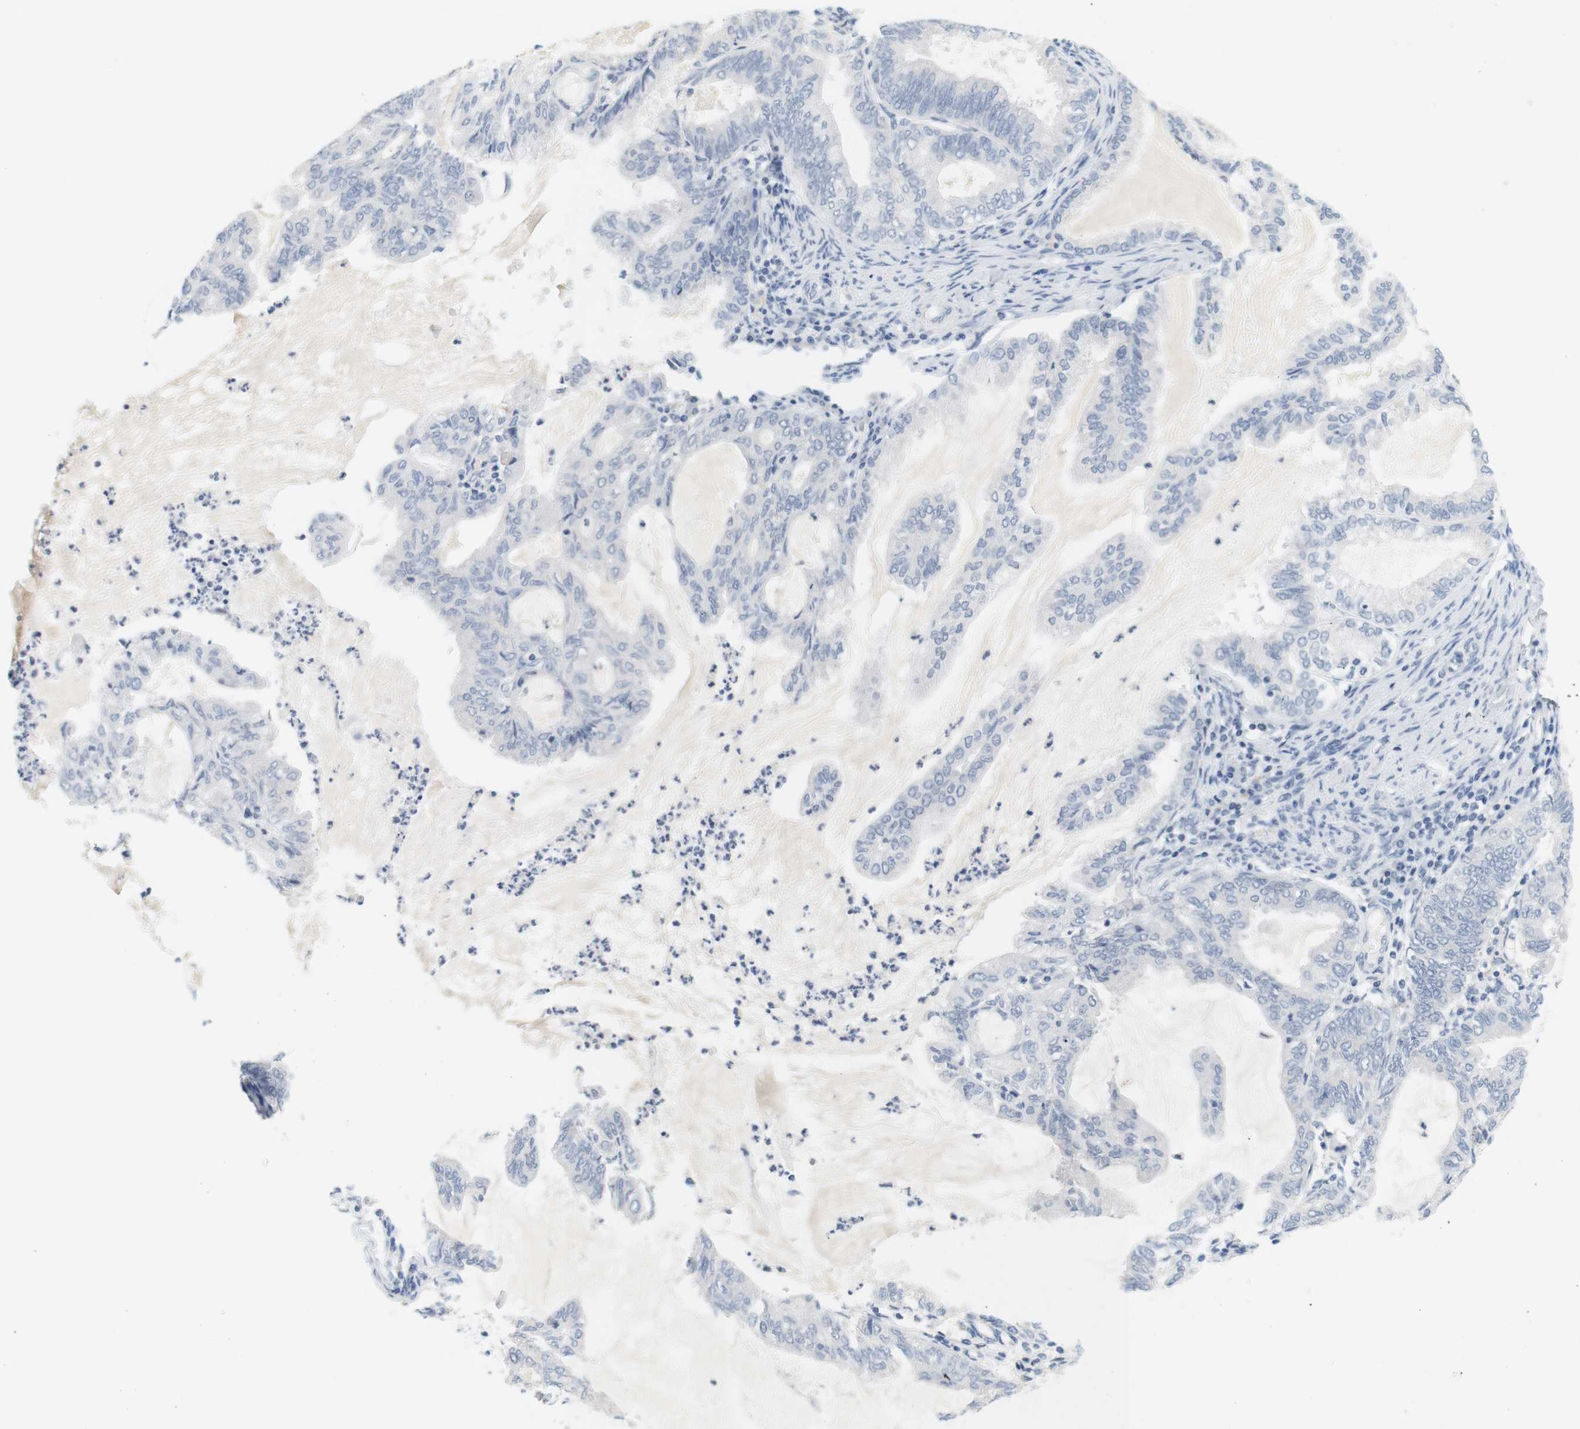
{"staining": {"intensity": "negative", "quantity": "none", "location": "none"}, "tissue": "endometrial cancer", "cell_type": "Tumor cells", "image_type": "cancer", "snomed": [{"axis": "morphology", "description": "Adenocarcinoma, NOS"}, {"axis": "topography", "description": "Endometrium"}], "caption": "Immunohistochemical staining of endometrial cancer exhibits no significant positivity in tumor cells.", "gene": "OPRM1", "patient": {"sex": "female", "age": 86}}